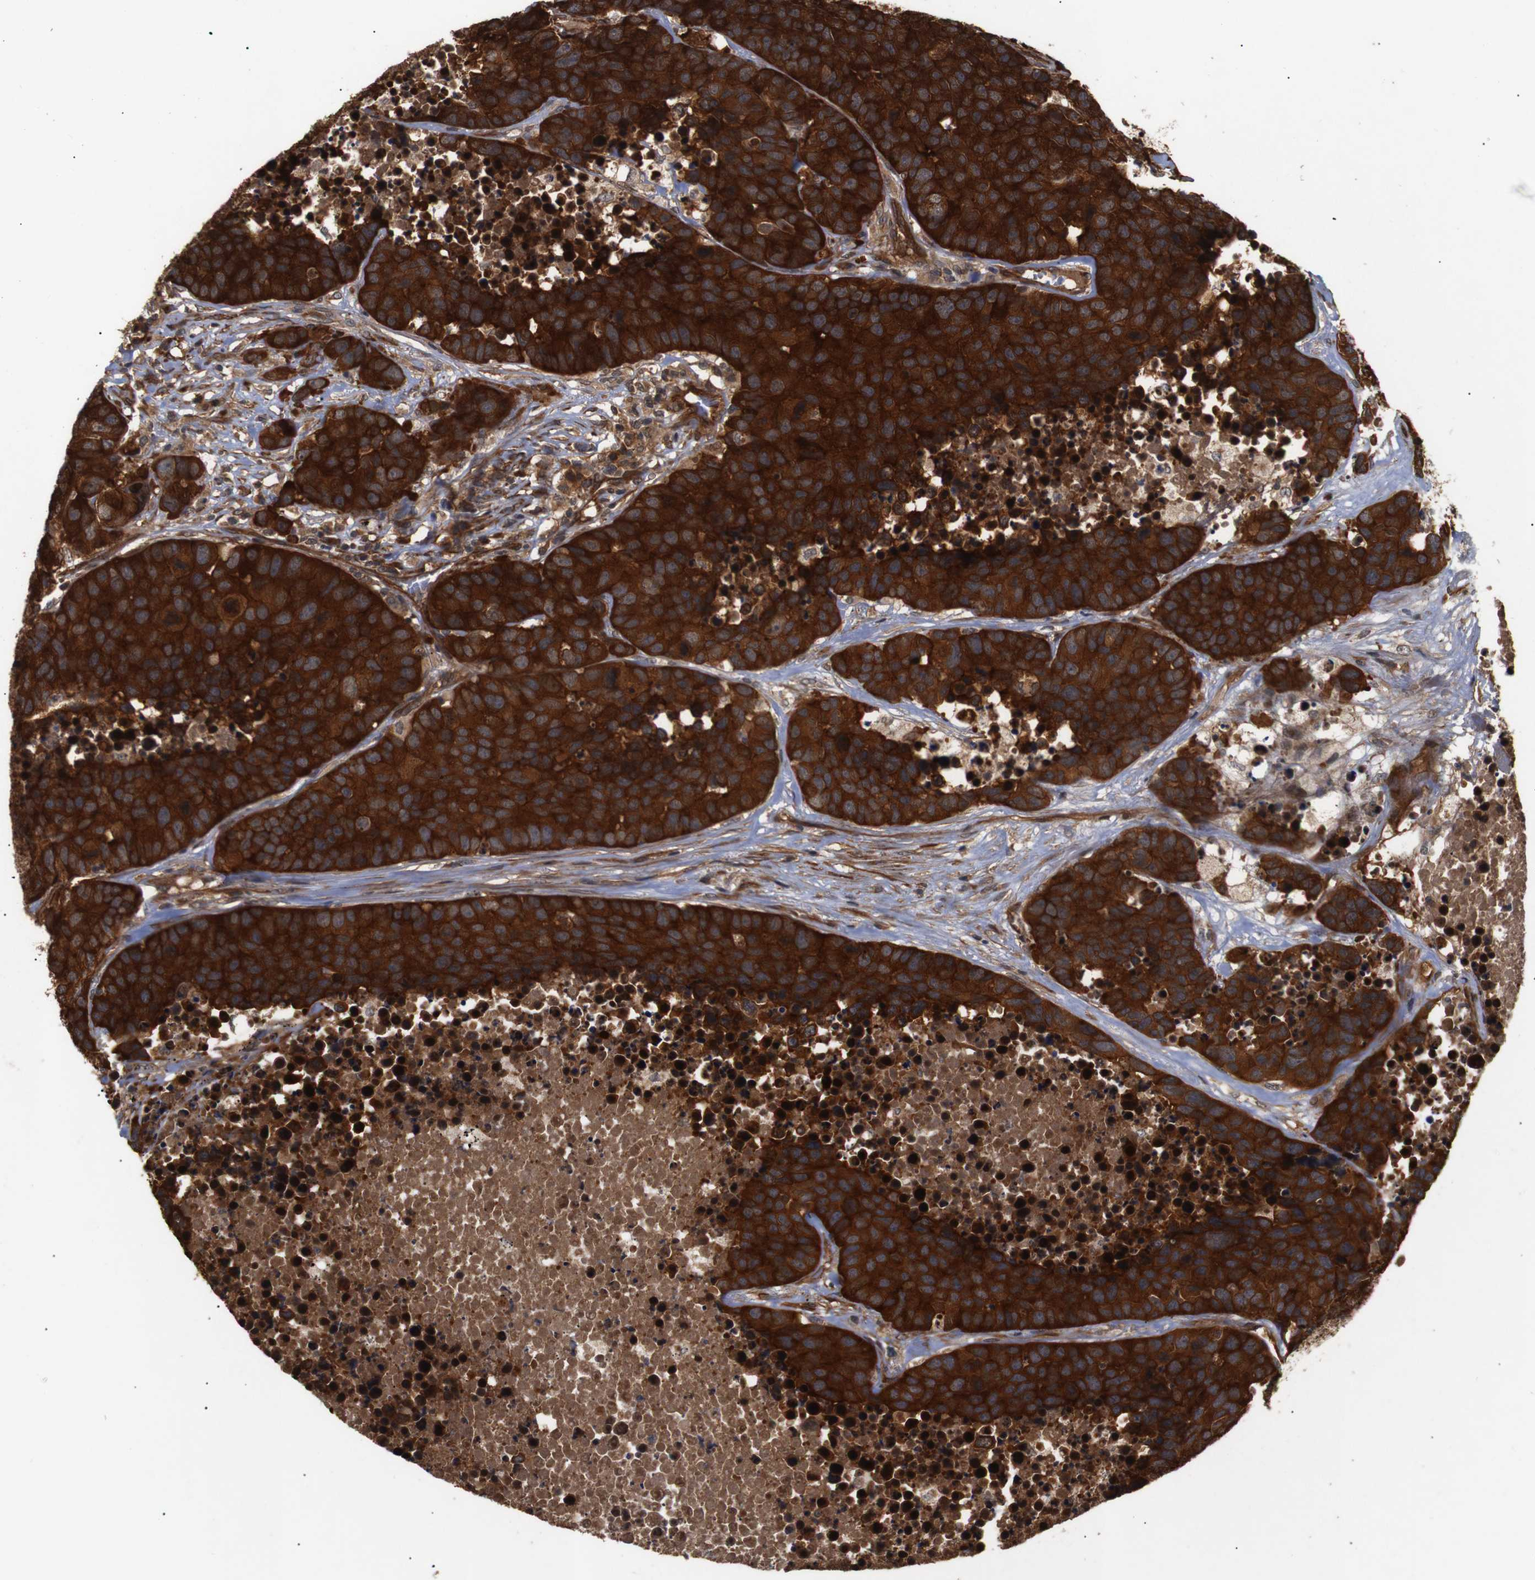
{"staining": {"intensity": "strong", "quantity": ">75%", "location": "cytoplasmic/membranous"}, "tissue": "carcinoid", "cell_type": "Tumor cells", "image_type": "cancer", "snomed": [{"axis": "morphology", "description": "Carcinoid, malignant, NOS"}, {"axis": "topography", "description": "Lung"}], "caption": "Tumor cells display high levels of strong cytoplasmic/membranous positivity in approximately >75% of cells in malignant carcinoid. Nuclei are stained in blue.", "gene": "PAWR", "patient": {"sex": "male", "age": 60}}